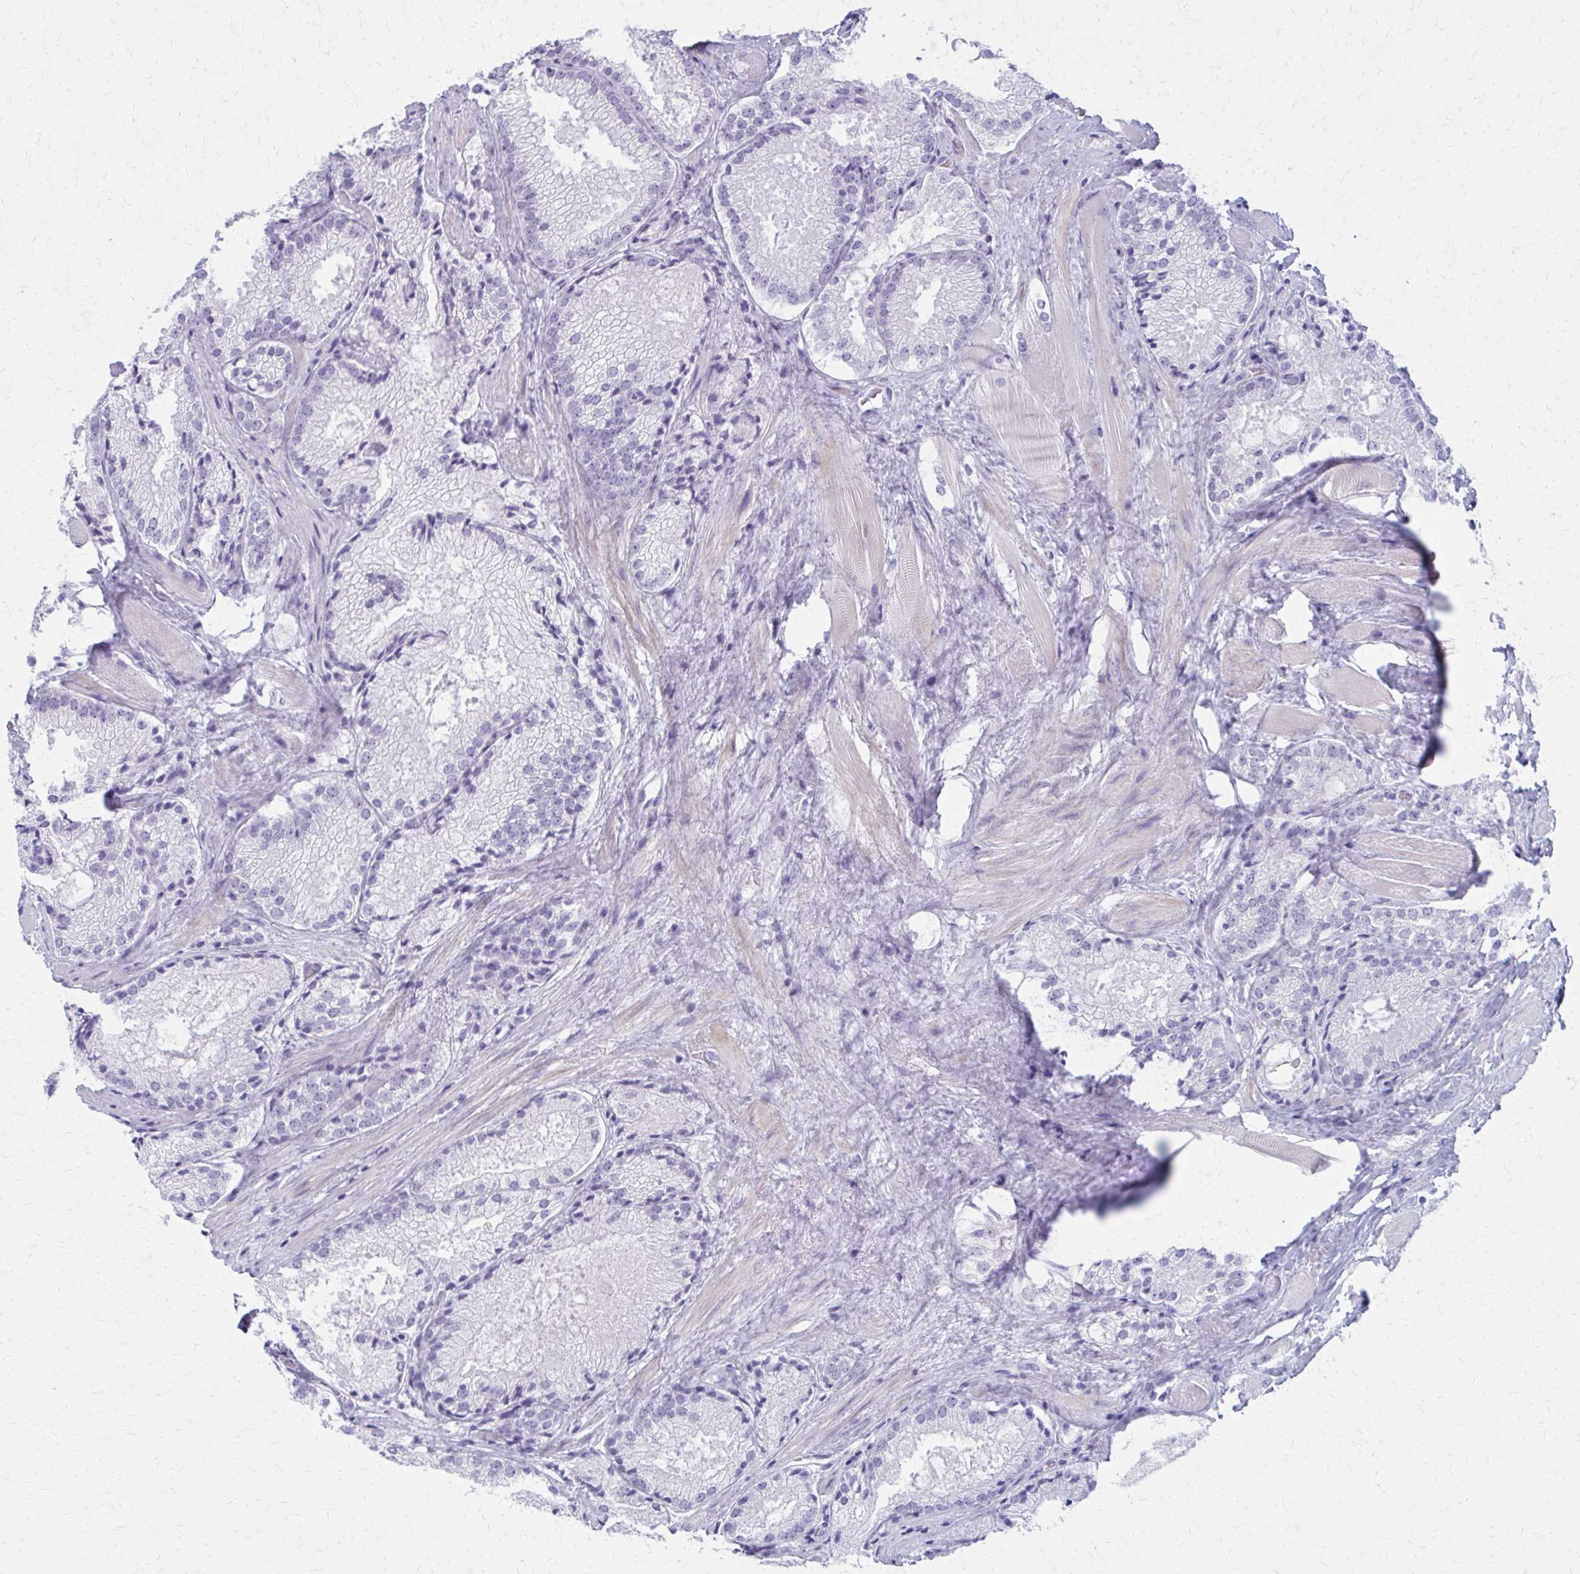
{"staining": {"intensity": "negative", "quantity": "none", "location": "none"}, "tissue": "prostate cancer", "cell_type": "Tumor cells", "image_type": "cancer", "snomed": [{"axis": "morphology", "description": "Adenocarcinoma, High grade"}, {"axis": "topography", "description": "Prostate"}], "caption": "IHC micrograph of high-grade adenocarcinoma (prostate) stained for a protein (brown), which reveals no staining in tumor cells.", "gene": "MPLKIP", "patient": {"sex": "male", "age": 68}}